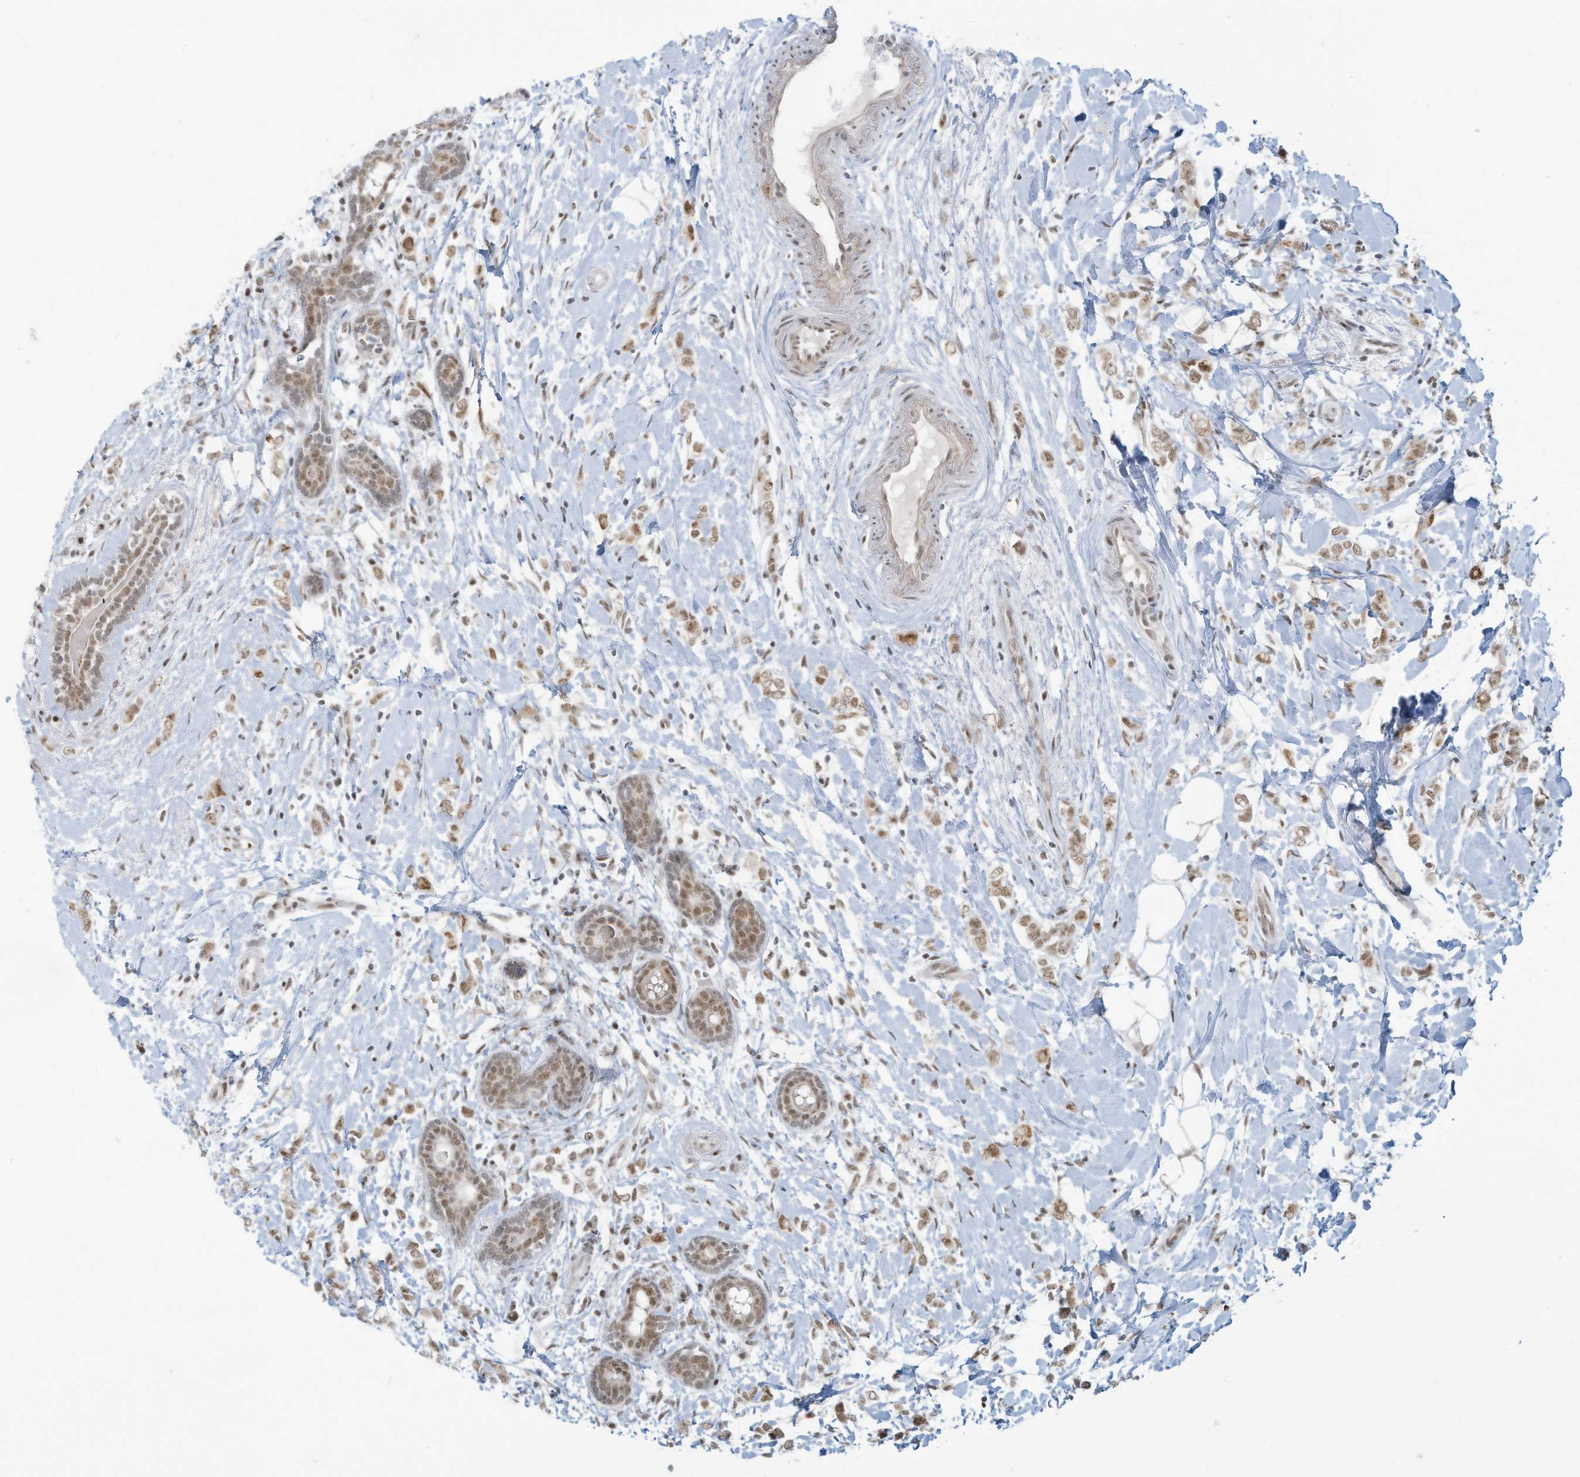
{"staining": {"intensity": "moderate", "quantity": ">75%", "location": "nuclear"}, "tissue": "breast cancer", "cell_type": "Tumor cells", "image_type": "cancer", "snomed": [{"axis": "morphology", "description": "Normal tissue, NOS"}, {"axis": "morphology", "description": "Lobular carcinoma"}, {"axis": "topography", "description": "Breast"}], "caption": "Lobular carcinoma (breast) stained with DAB immunohistochemistry shows medium levels of moderate nuclear positivity in approximately >75% of tumor cells.", "gene": "ECT2L", "patient": {"sex": "female", "age": 47}}